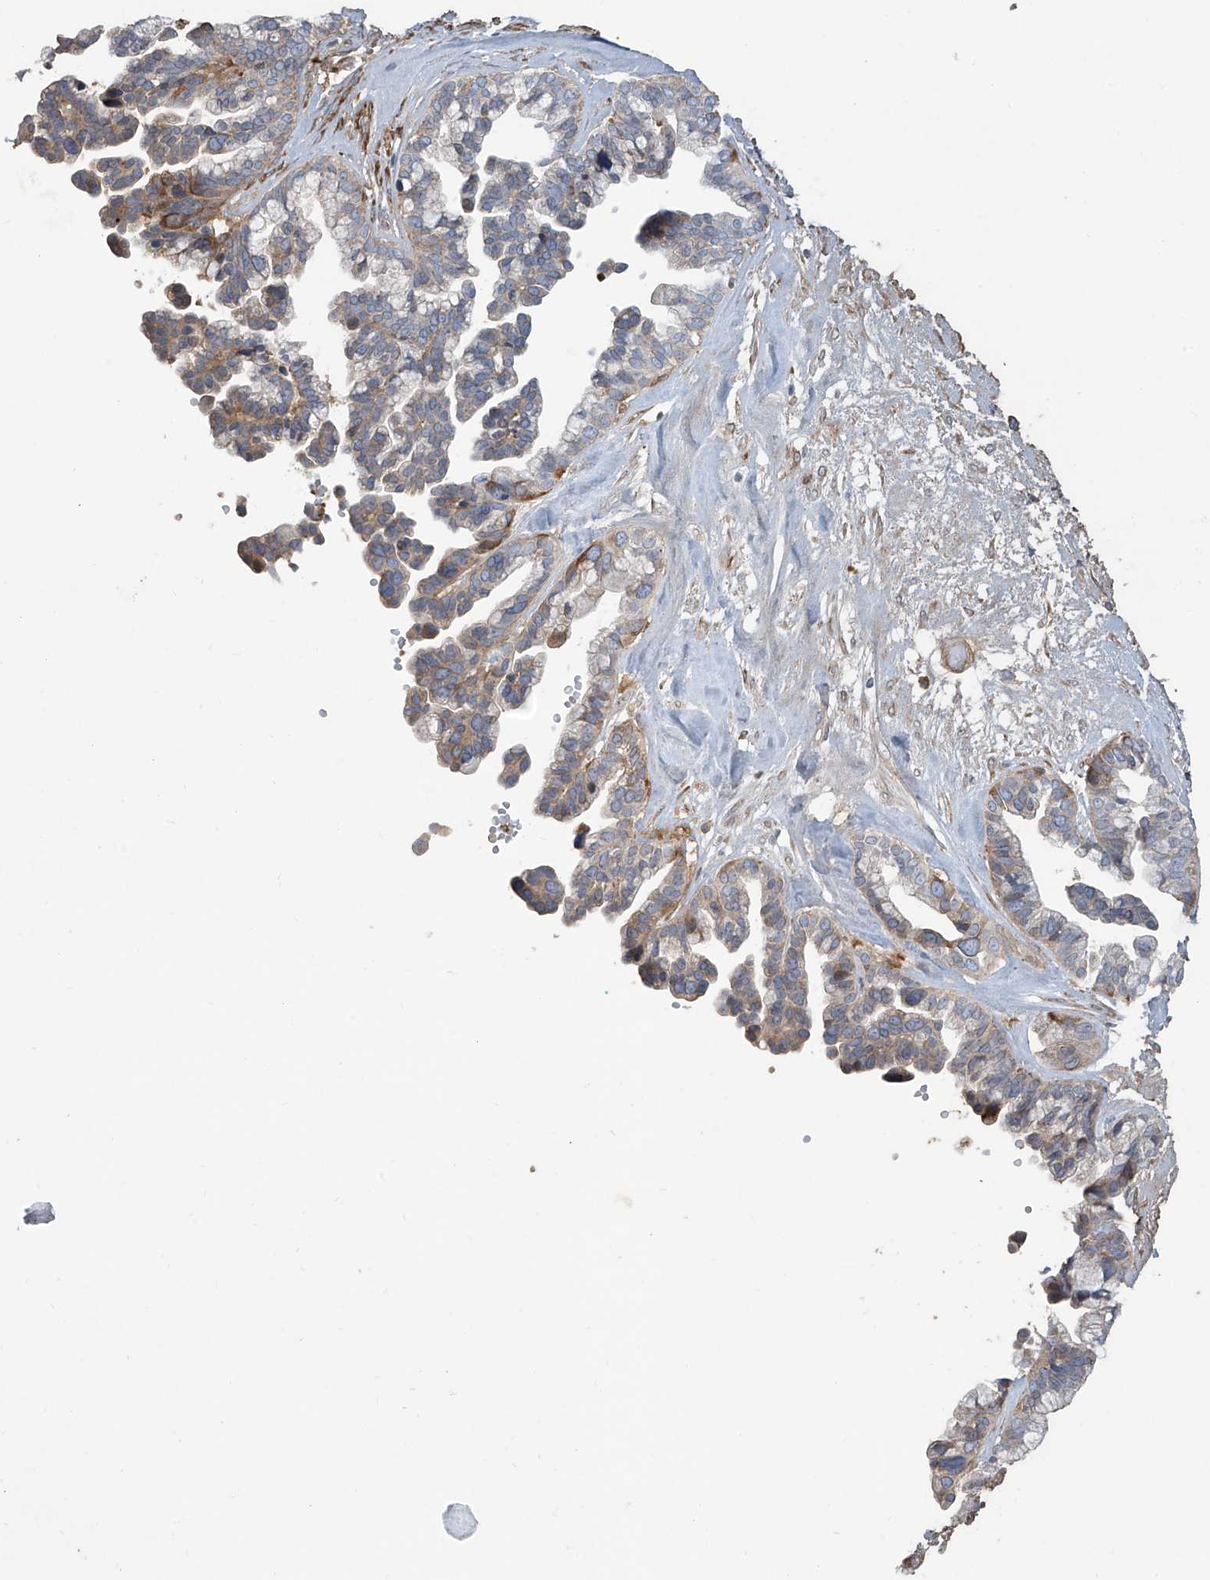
{"staining": {"intensity": "weak", "quantity": "25%-75%", "location": "cytoplasmic/membranous"}, "tissue": "ovarian cancer", "cell_type": "Tumor cells", "image_type": "cancer", "snomed": [{"axis": "morphology", "description": "Cystadenocarcinoma, serous, NOS"}, {"axis": "topography", "description": "Ovary"}], "caption": "Ovarian cancer (serous cystadenocarcinoma) tissue exhibits weak cytoplasmic/membranous staining in approximately 25%-75% of tumor cells (brown staining indicates protein expression, while blue staining denotes nuclei).", "gene": "ABTB1", "patient": {"sex": "female", "age": 56}}